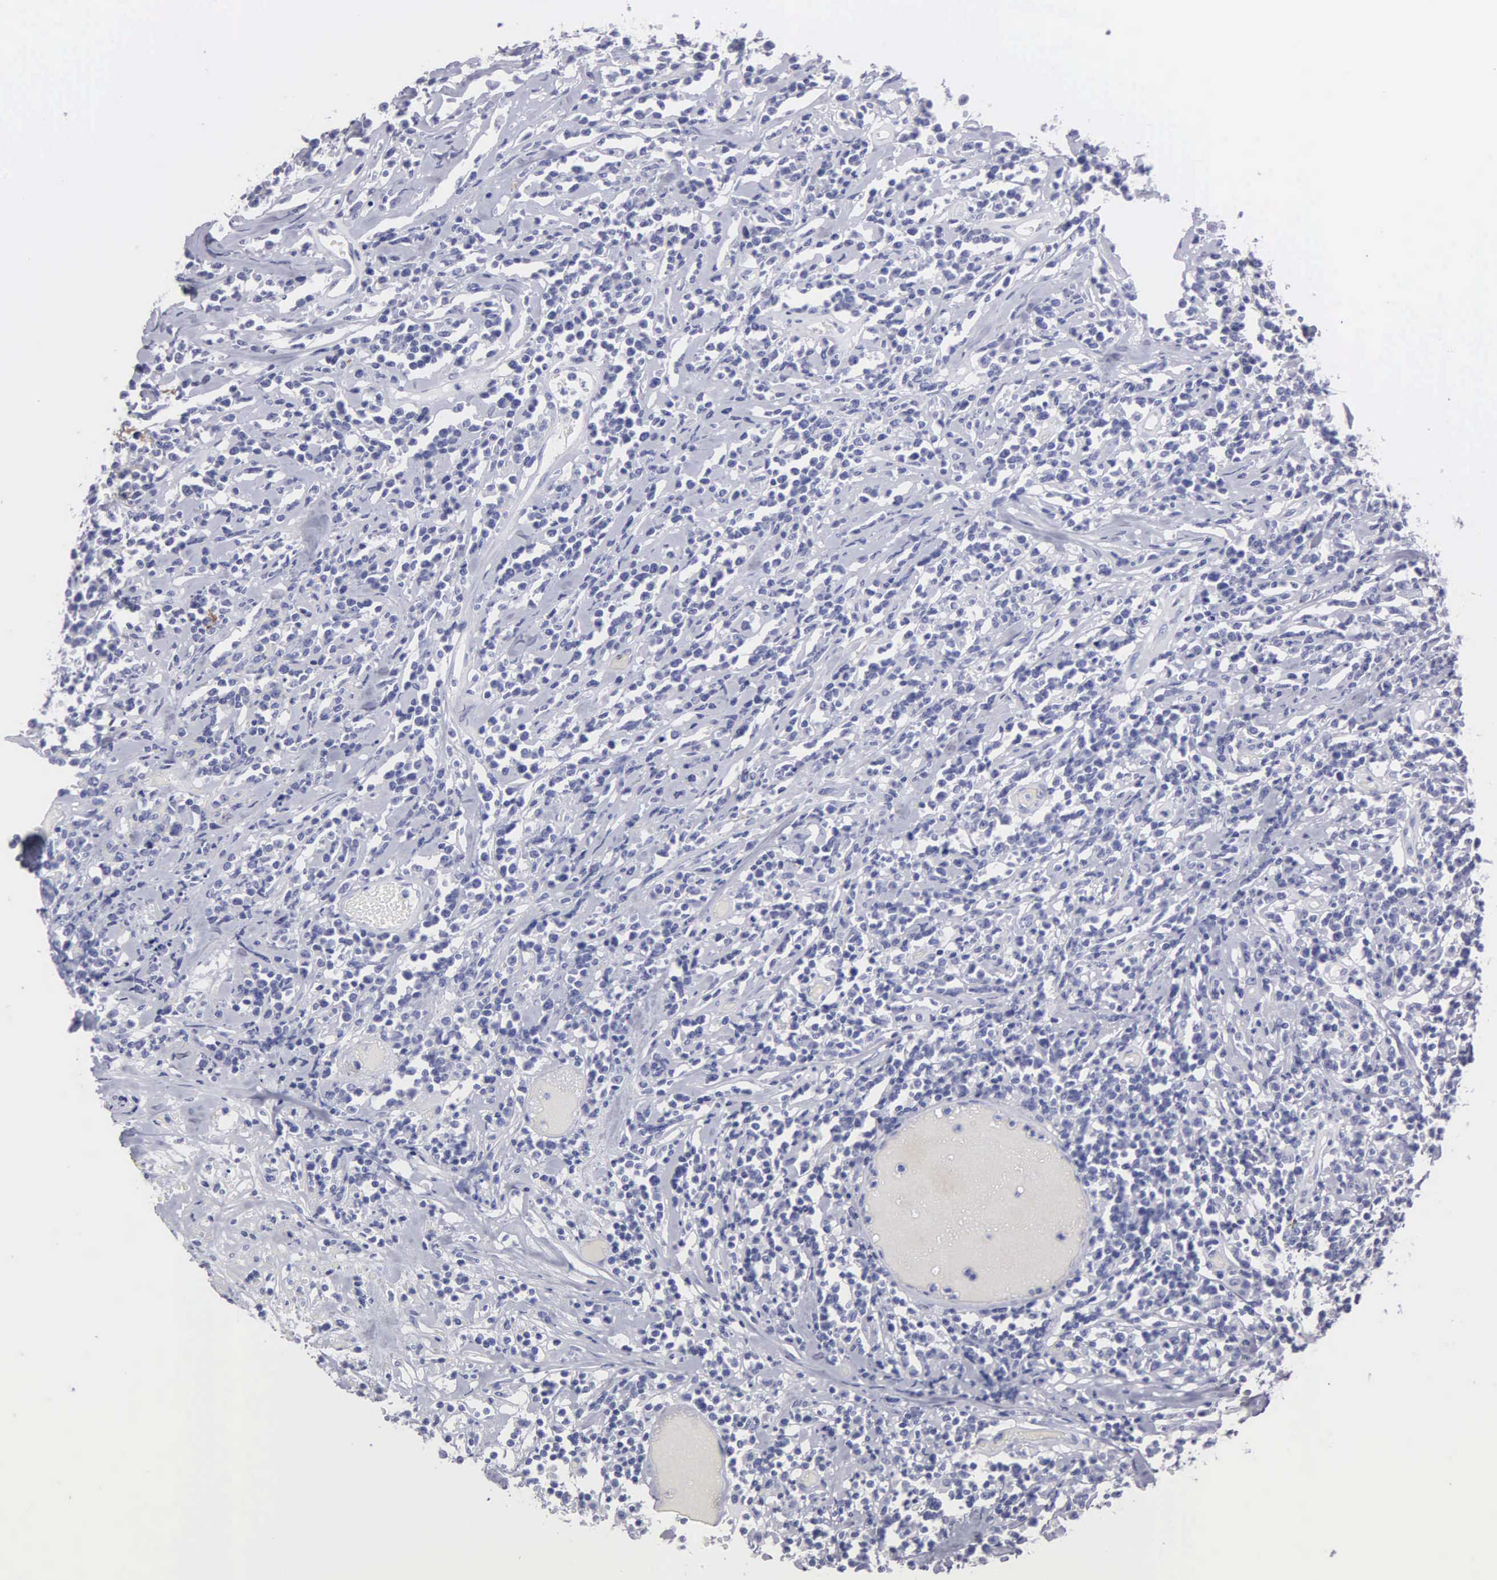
{"staining": {"intensity": "negative", "quantity": "none", "location": "none"}, "tissue": "lymphoma", "cell_type": "Tumor cells", "image_type": "cancer", "snomed": [{"axis": "morphology", "description": "Malignant lymphoma, non-Hodgkin's type, High grade"}, {"axis": "topography", "description": "Colon"}], "caption": "There is no significant staining in tumor cells of lymphoma.", "gene": "FBLN5", "patient": {"sex": "male", "age": 82}}